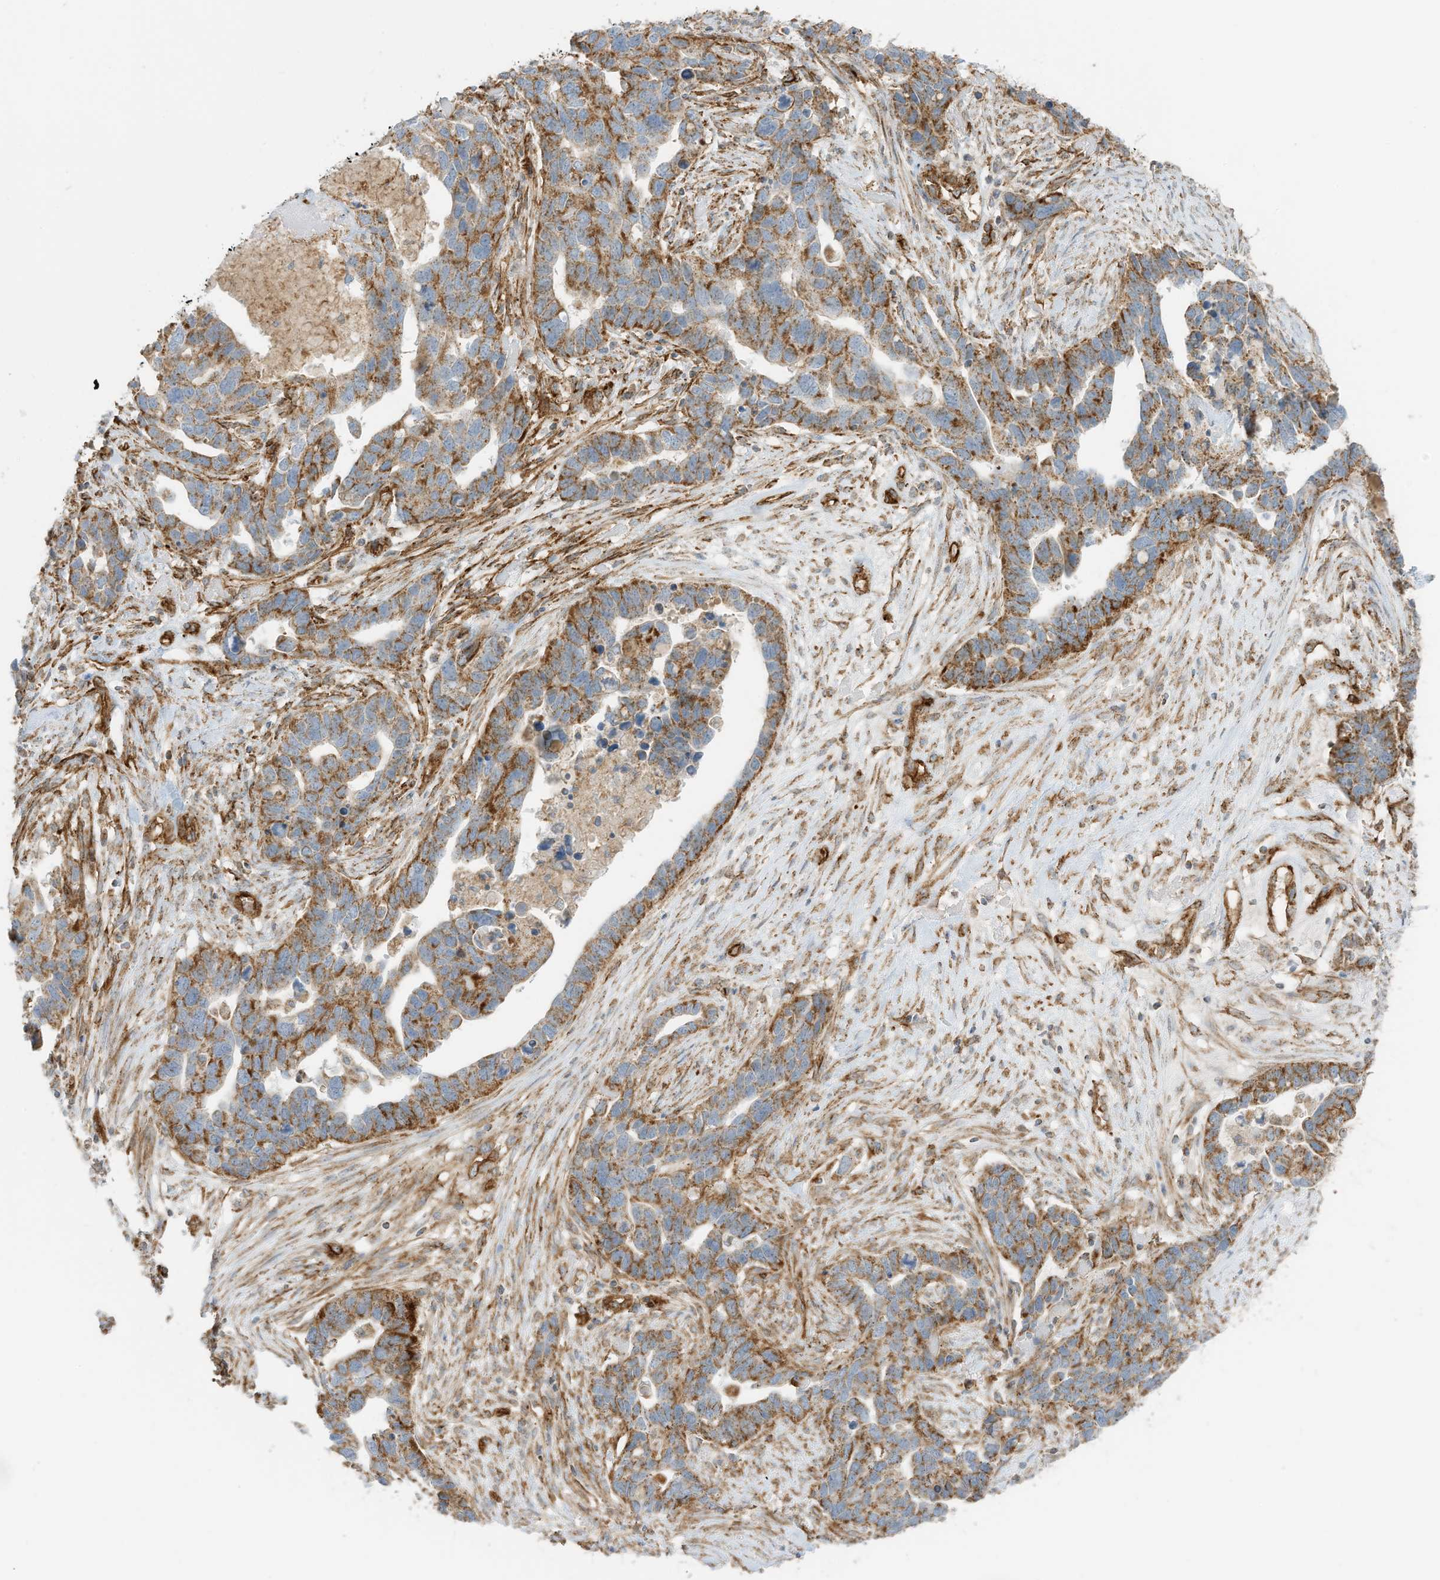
{"staining": {"intensity": "moderate", "quantity": ">75%", "location": "cytoplasmic/membranous"}, "tissue": "ovarian cancer", "cell_type": "Tumor cells", "image_type": "cancer", "snomed": [{"axis": "morphology", "description": "Cystadenocarcinoma, serous, NOS"}, {"axis": "topography", "description": "Ovary"}], "caption": "Brown immunohistochemical staining in ovarian serous cystadenocarcinoma demonstrates moderate cytoplasmic/membranous staining in approximately >75% of tumor cells.", "gene": "ABCB7", "patient": {"sex": "female", "age": 54}}